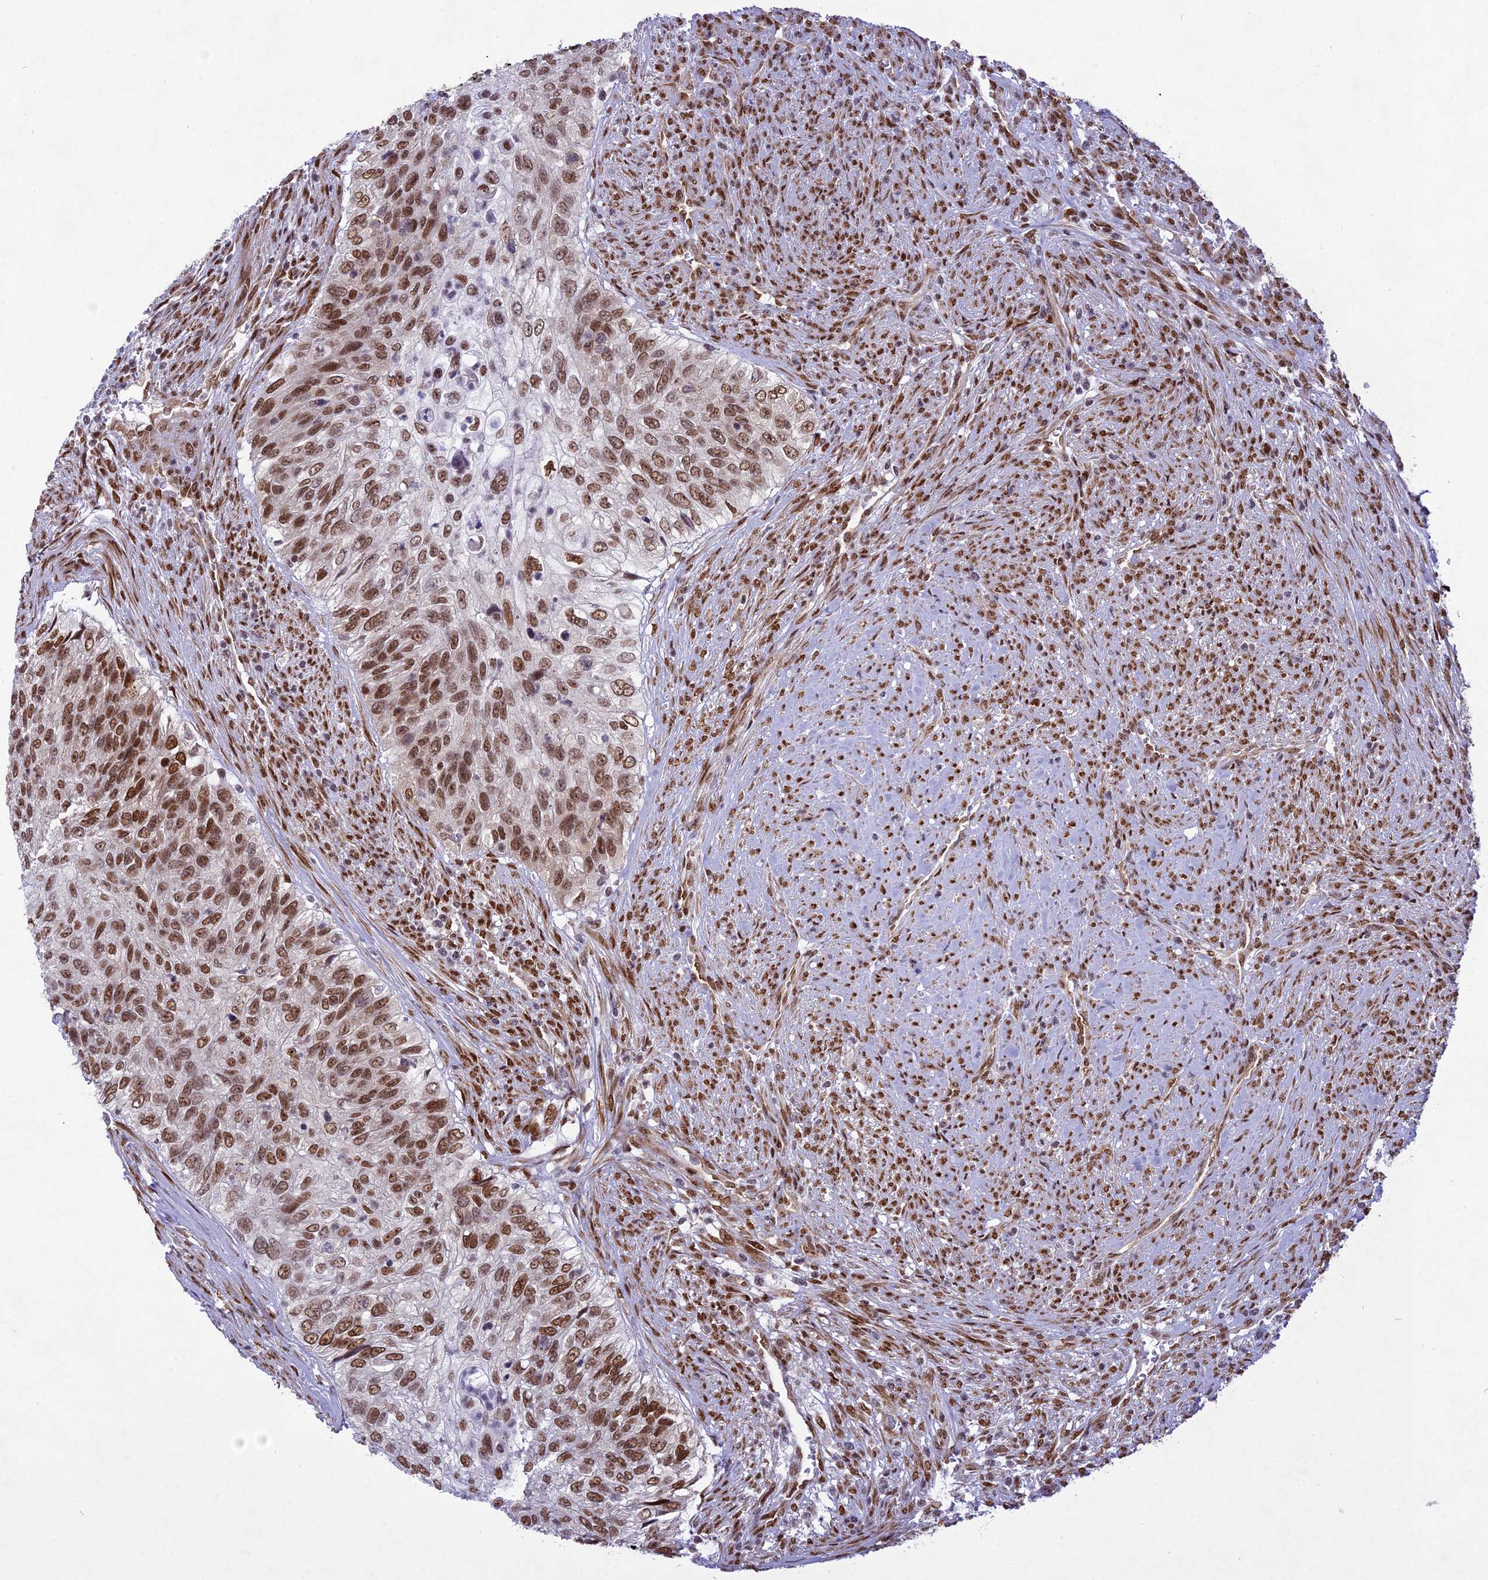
{"staining": {"intensity": "moderate", "quantity": ">75%", "location": "nuclear"}, "tissue": "urothelial cancer", "cell_type": "Tumor cells", "image_type": "cancer", "snomed": [{"axis": "morphology", "description": "Urothelial carcinoma, High grade"}, {"axis": "topography", "description": "Urinary bladder"}], "caption": "Immunohistochemistry of urothelial carcinoma (high-grade) reveals medium levels of moderate nuclear positivity in about >75% of tumor cells.", "gene": "DDX1", "patient": {"sex": "female", "age": 60}}